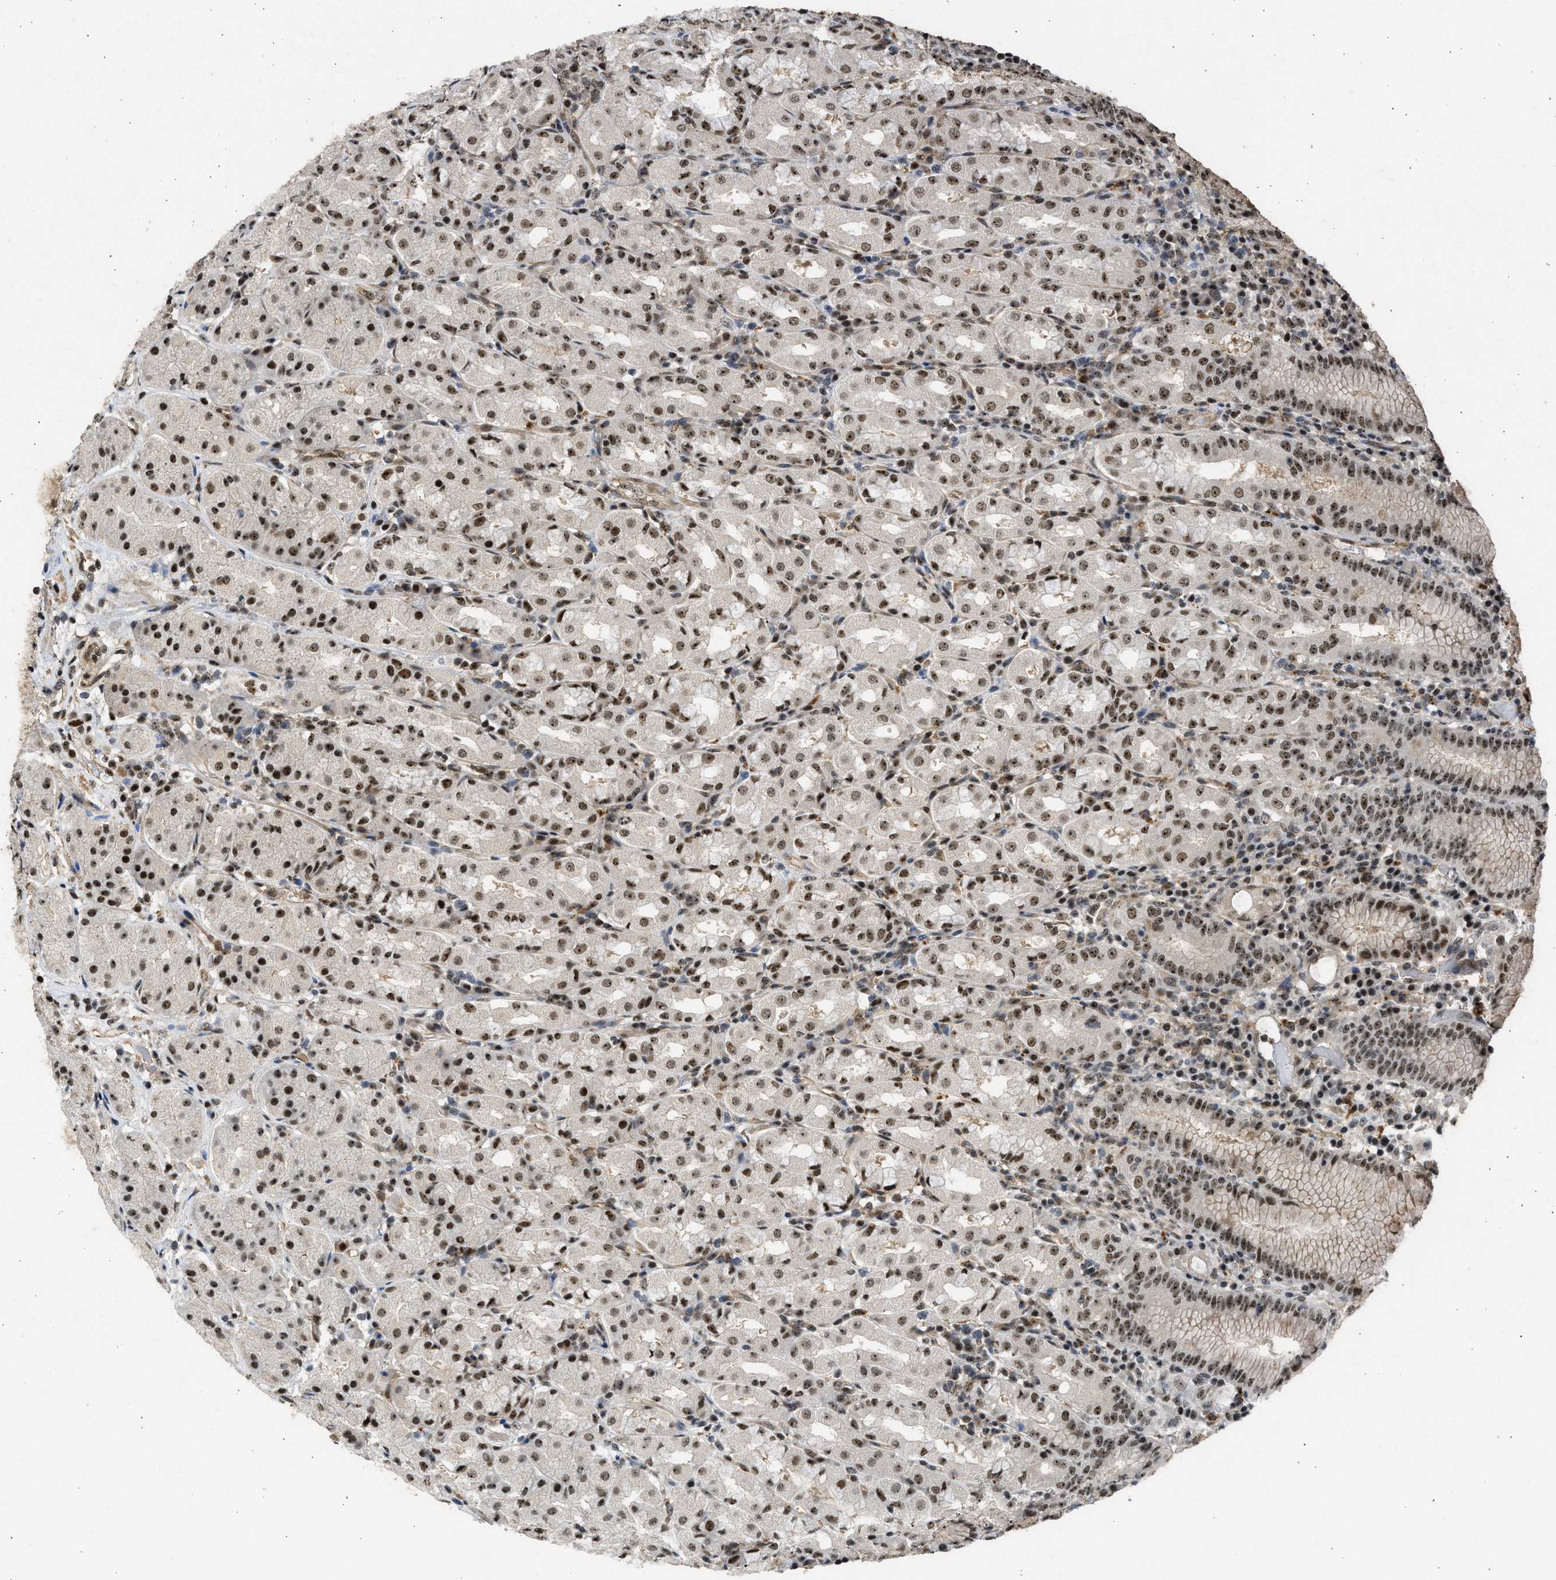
{"staining": {"intensity": "strong", "quantity": ">75%", "location": "nuclear"}, "tissue": "stomach", "cell_type": "Glandular cells", "image_type": "normal", "snomed": [{"axis": "morphology", "description": "Normal tissue, NOS"}, {"axis": "topography", "description": "Stomach"}, {"axis": "topography", "description": "Stomach, lower"}], "caption": "Approximately >75% of glandular cells in benign human stomach reveal strong nuclear protein positivity as visualized by brown immunohistochemical staining.", "gene": "TFDP2", "patient": {"sex": "female", "age": 56}}